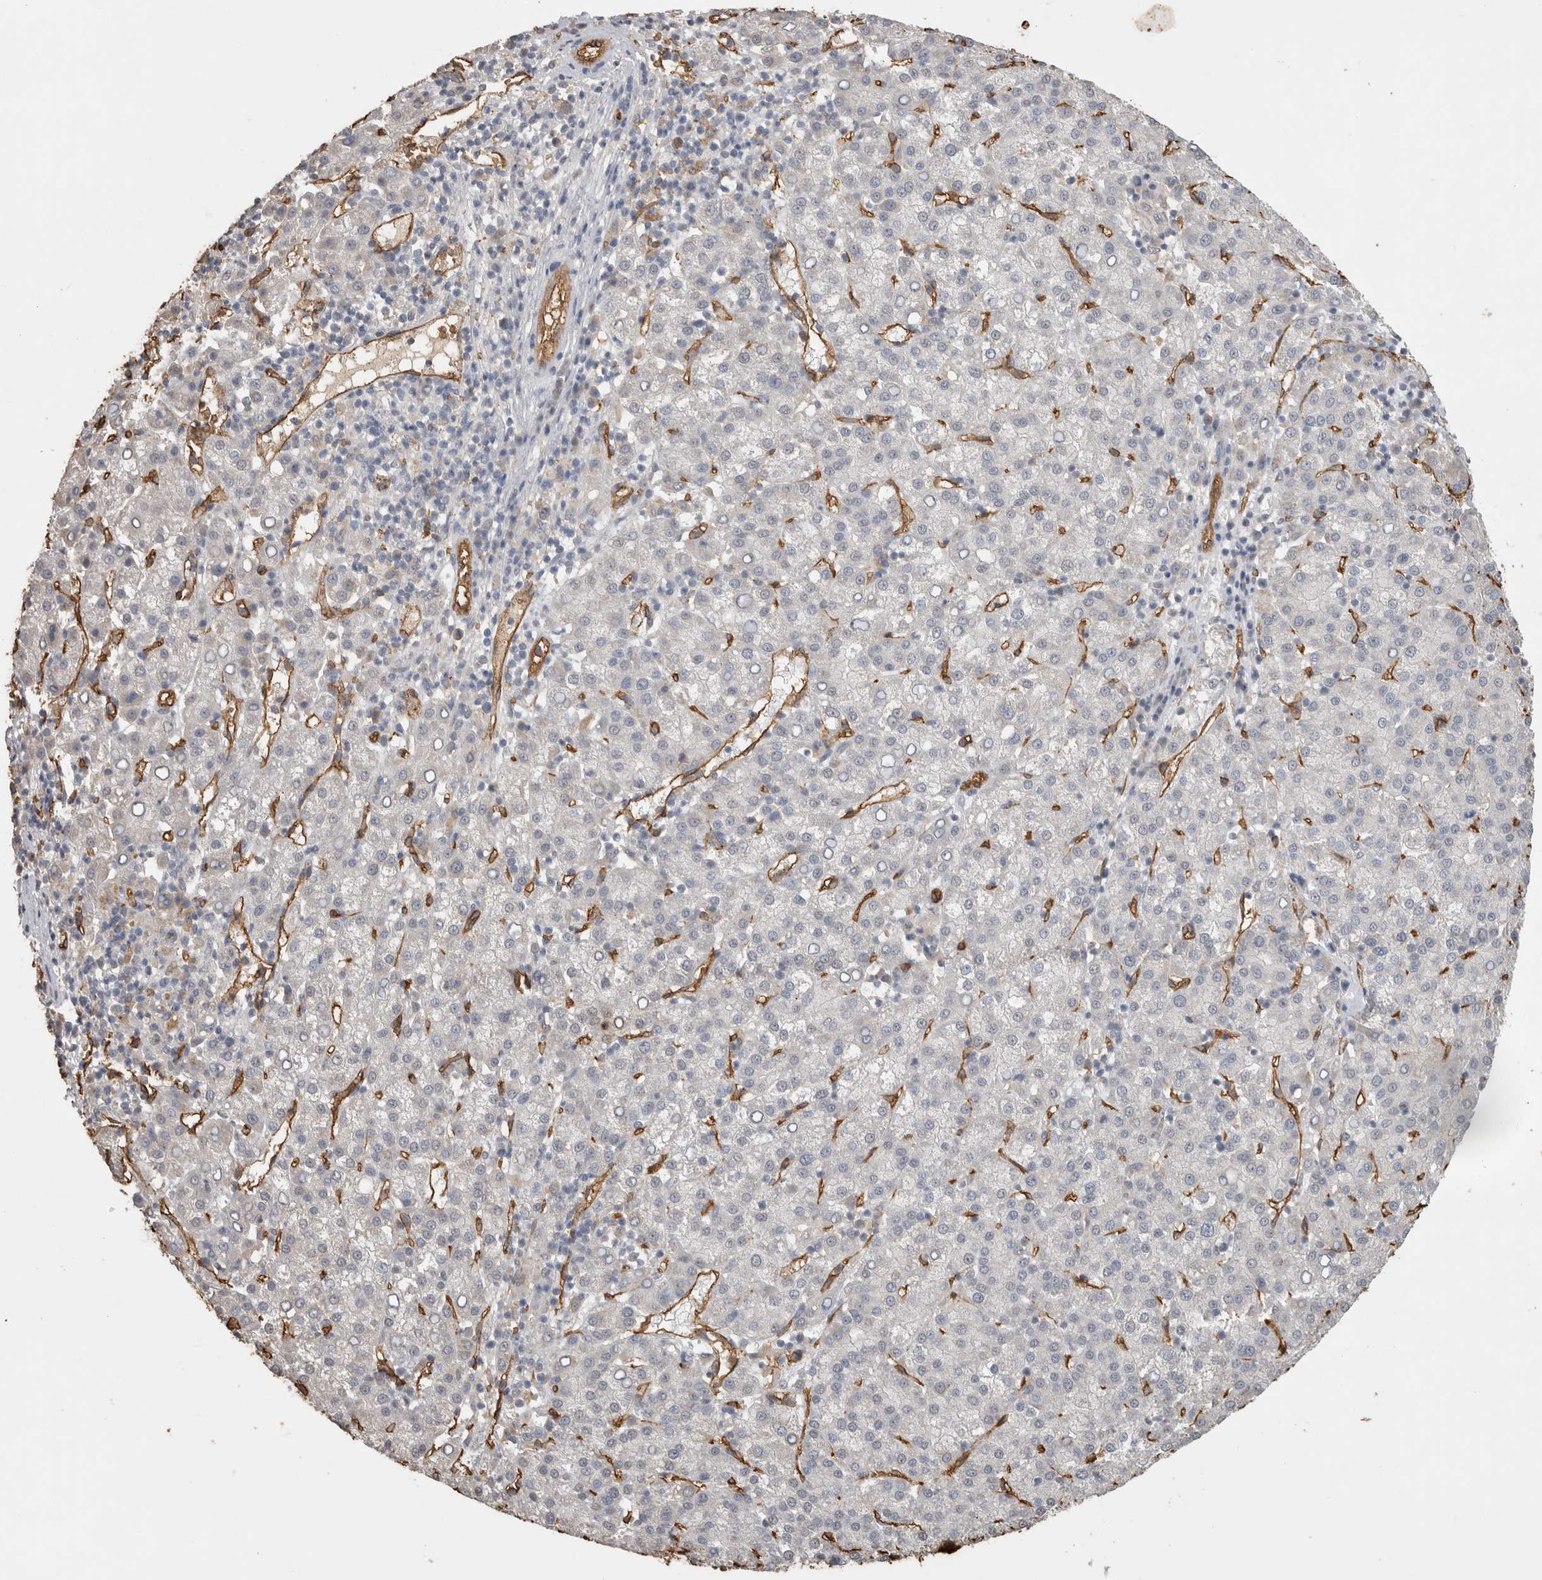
{"staining": {"intensity": "negative", "quantity": "none", "location": "none"}, "tissue": "liver cancer", "cell_type": "Tumor cells", "image_type": "cancer", "snomed": [{"axis": "morphology", "description": "Carcinoma, Hepatocellular, NOS"}, {"axis": "topography", "description": "Liver"}], "caption": "A micrograph of liver hepatocellular carcinoma stained for a protein shows no brown staining in tumor cells.", "gene": "IL27", "patient": {"sex": "female", "age": 58}}